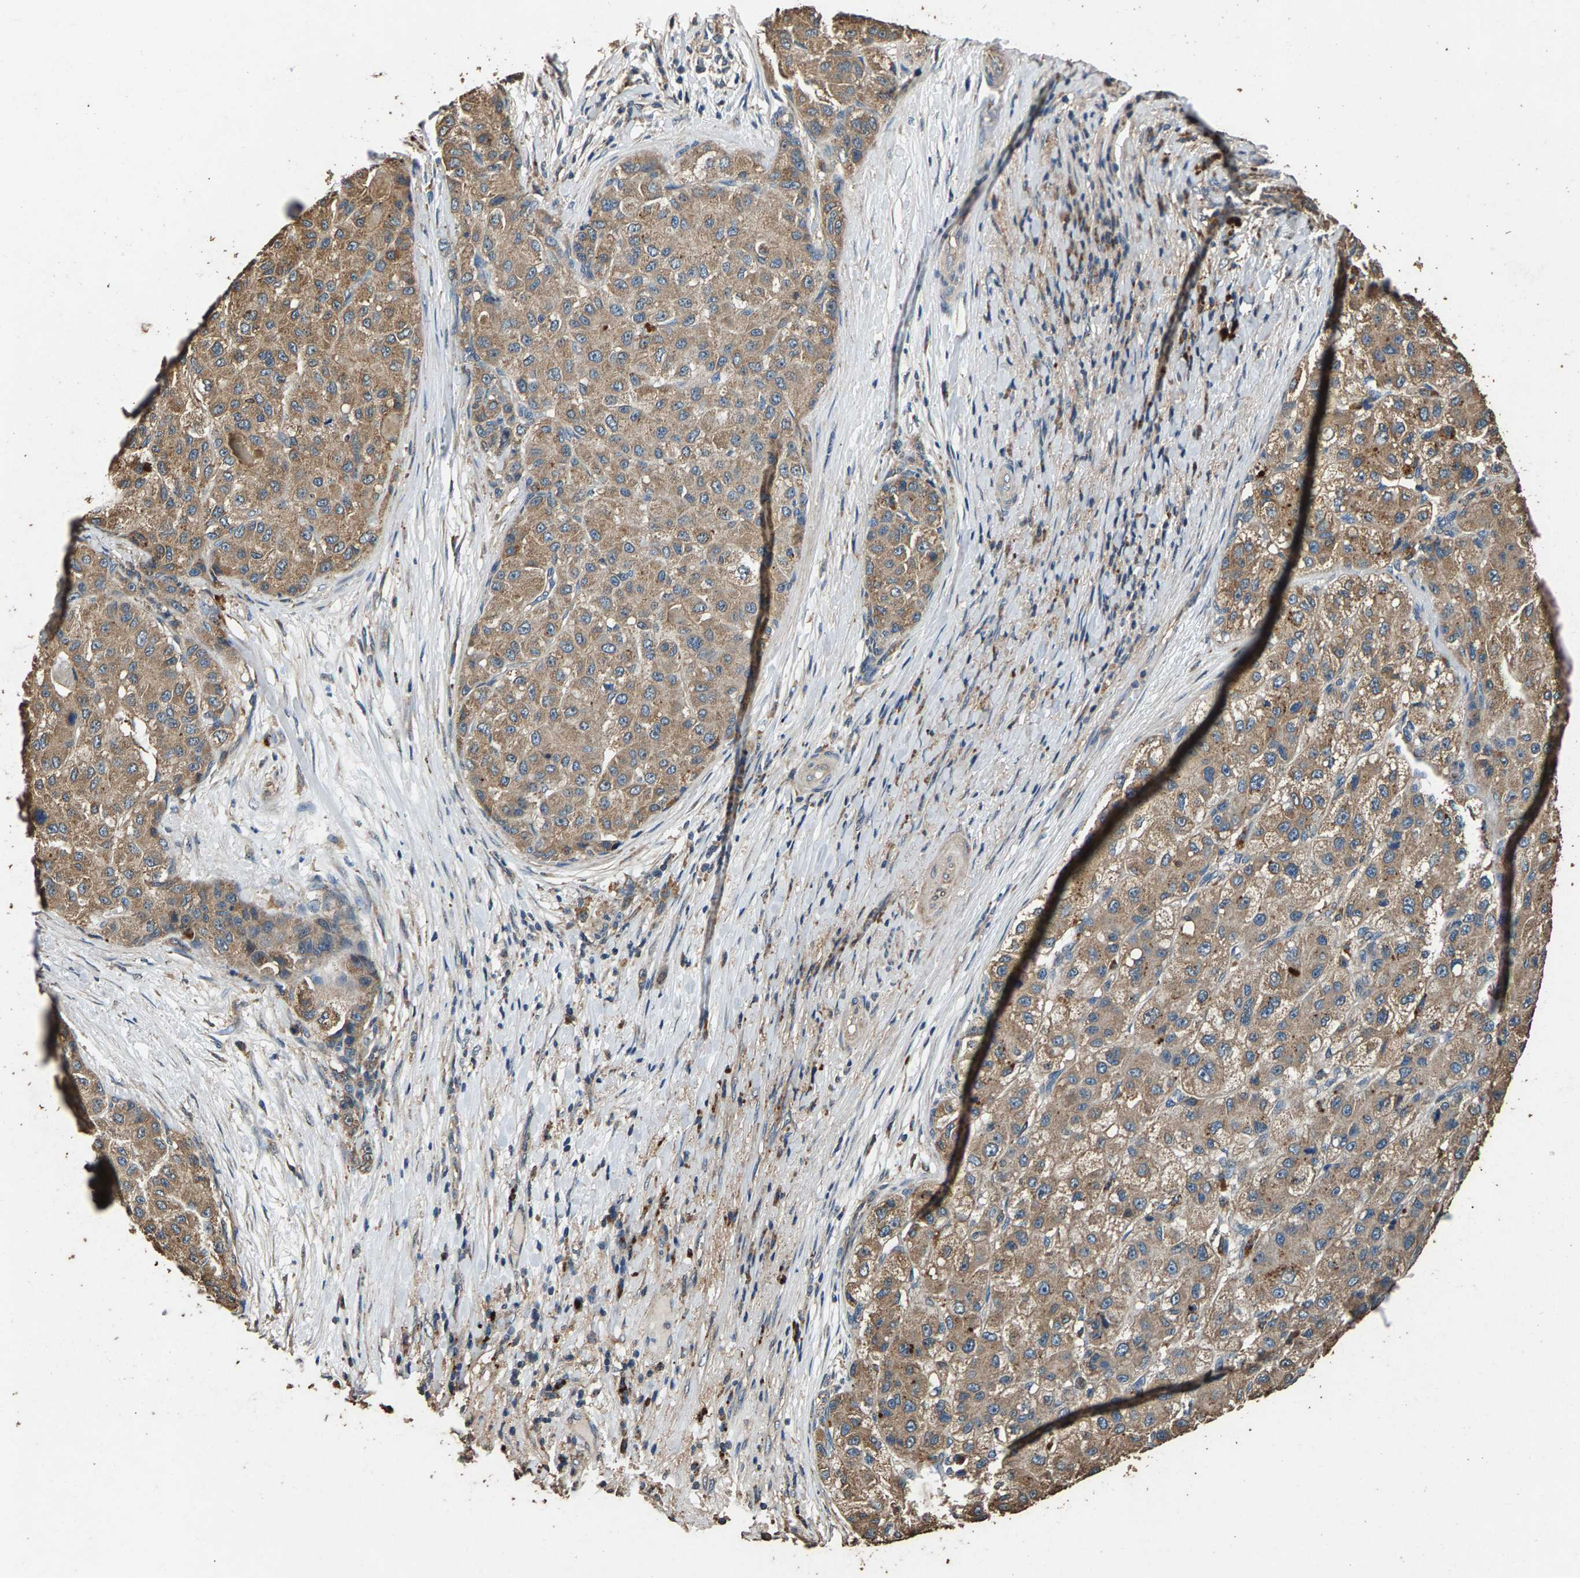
{"staining": {"intensity": "moderate", "quantity": ">75%", "location": "cytoplasmic/membranous"}, "tissue": "liver cancer", "cell_type": "Tumor cells", "image_type": "cancer", "snomed": [{"axis": "morphology", "description": "Carcinoma, Hepatocellular, NOS"}, {"axis": "topography", "description": "Liver"}], "caption": "Immunohistochemistry staining of liver cancer, which demonstrates medium levels of moderate cytoplasmic/membranous expression in approximately >75% of tumor cells indicating moderate cytoplasmic/membranous protein staining. The staining was performed using DAB (brown) for protein detection and nuclei were counterstained in hematoxylin (blue).", "gene": "MRPL27", "patient": {"sex": "male", "age": 80}}